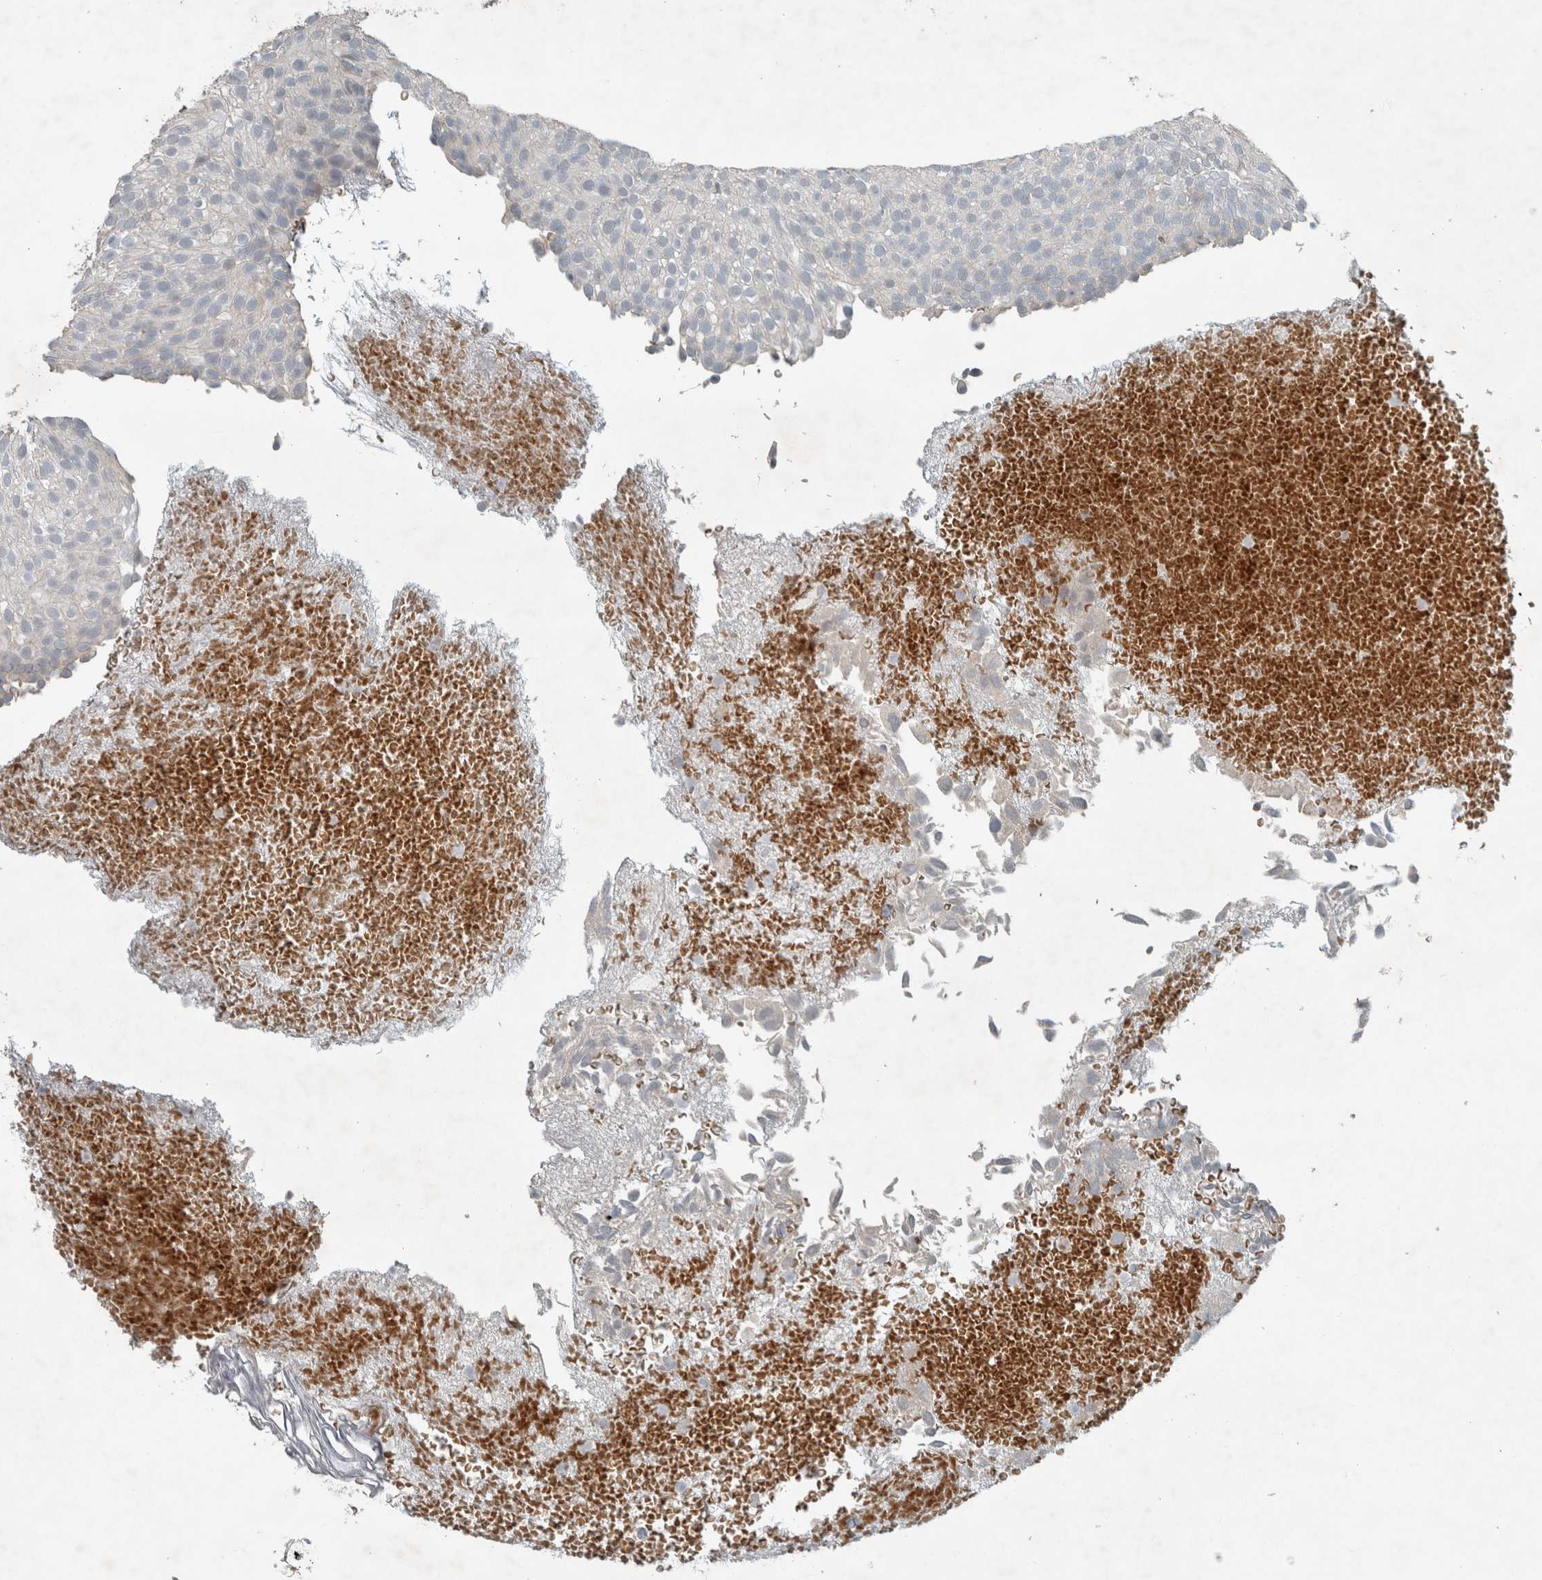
{"staining": {"intensity": "negative", "quantity": "none", "location": "none"}, "tissue": "urothelial cancer", "cell_type": "Tumor cells", "image_type": "cancer", "snomed": [{"axis": "morphology", "description": "Urothelial carcinoma, Low grade"}, {"axis": "topography", "description": "Urinary bladder"}], "caption": "Immunohistochemical staining of urothelial cancer reveals no significant positivity in tumor cells.", "gene": "JADE2", "patient": {"sex": "male", "age": 78}}